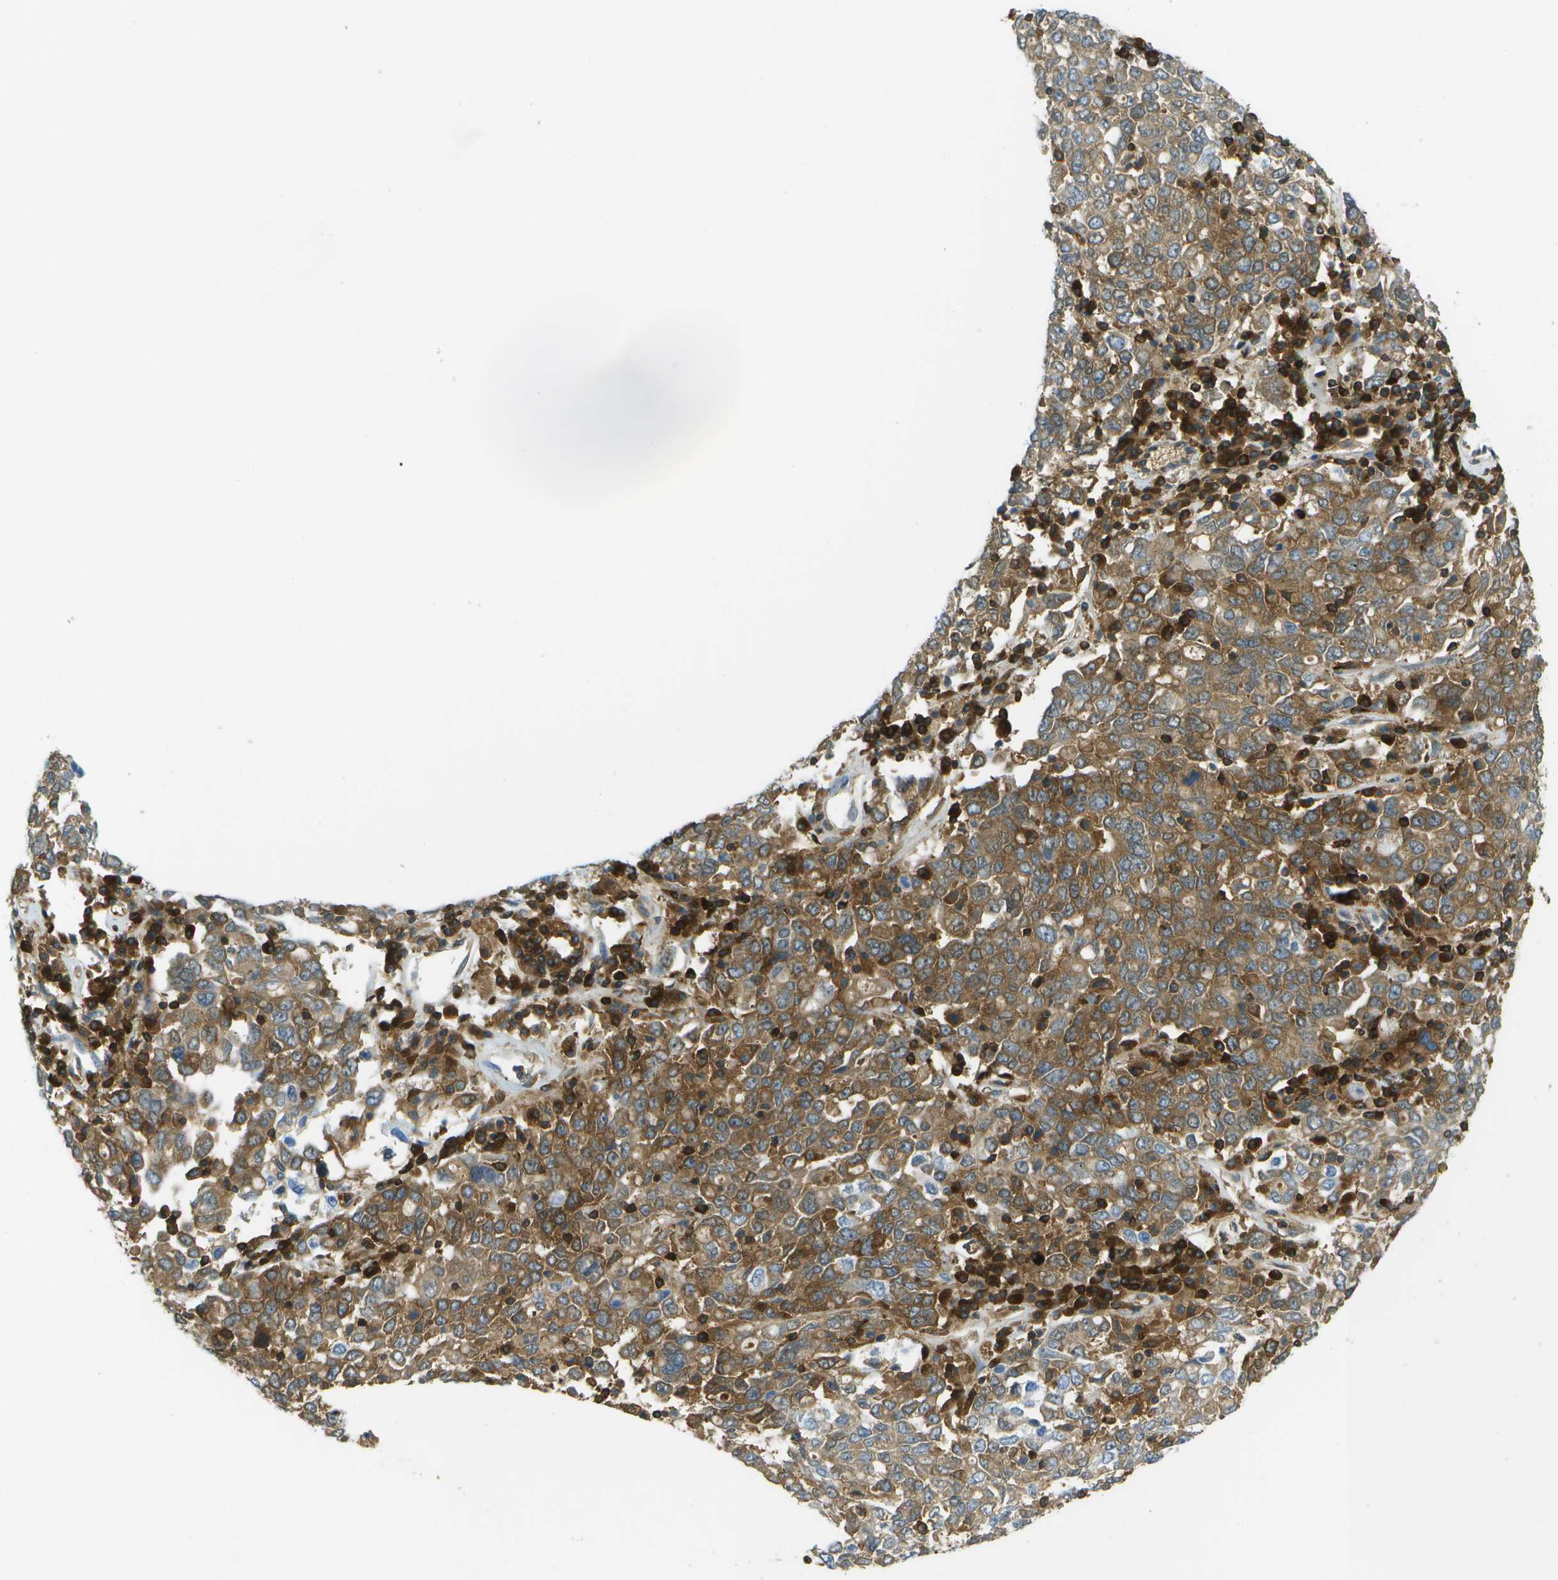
{"staining": {"intensity": "moderate", "quantity": "25%-75%", "location": "cytoplasmic/membranous"}, "tissue": "ovarian cancer", "cell_type": "Tumor cells", "image_type": "cancer", "snomed": [{"axis": "morphology", "description": "Carcinoma, endometroid"}, {"axis": "topography", "description": "Ovary"}], "caption": "A photomicrograph of human ovarian cancer stained for a protein displays moderate cytoplasmic/membranous brown staining in tumor cells. The protein is shown in brown color, while the nuclei are stained blue.", "gene": "TMTC1", "patient": {"sex": "female", "age": 62}}